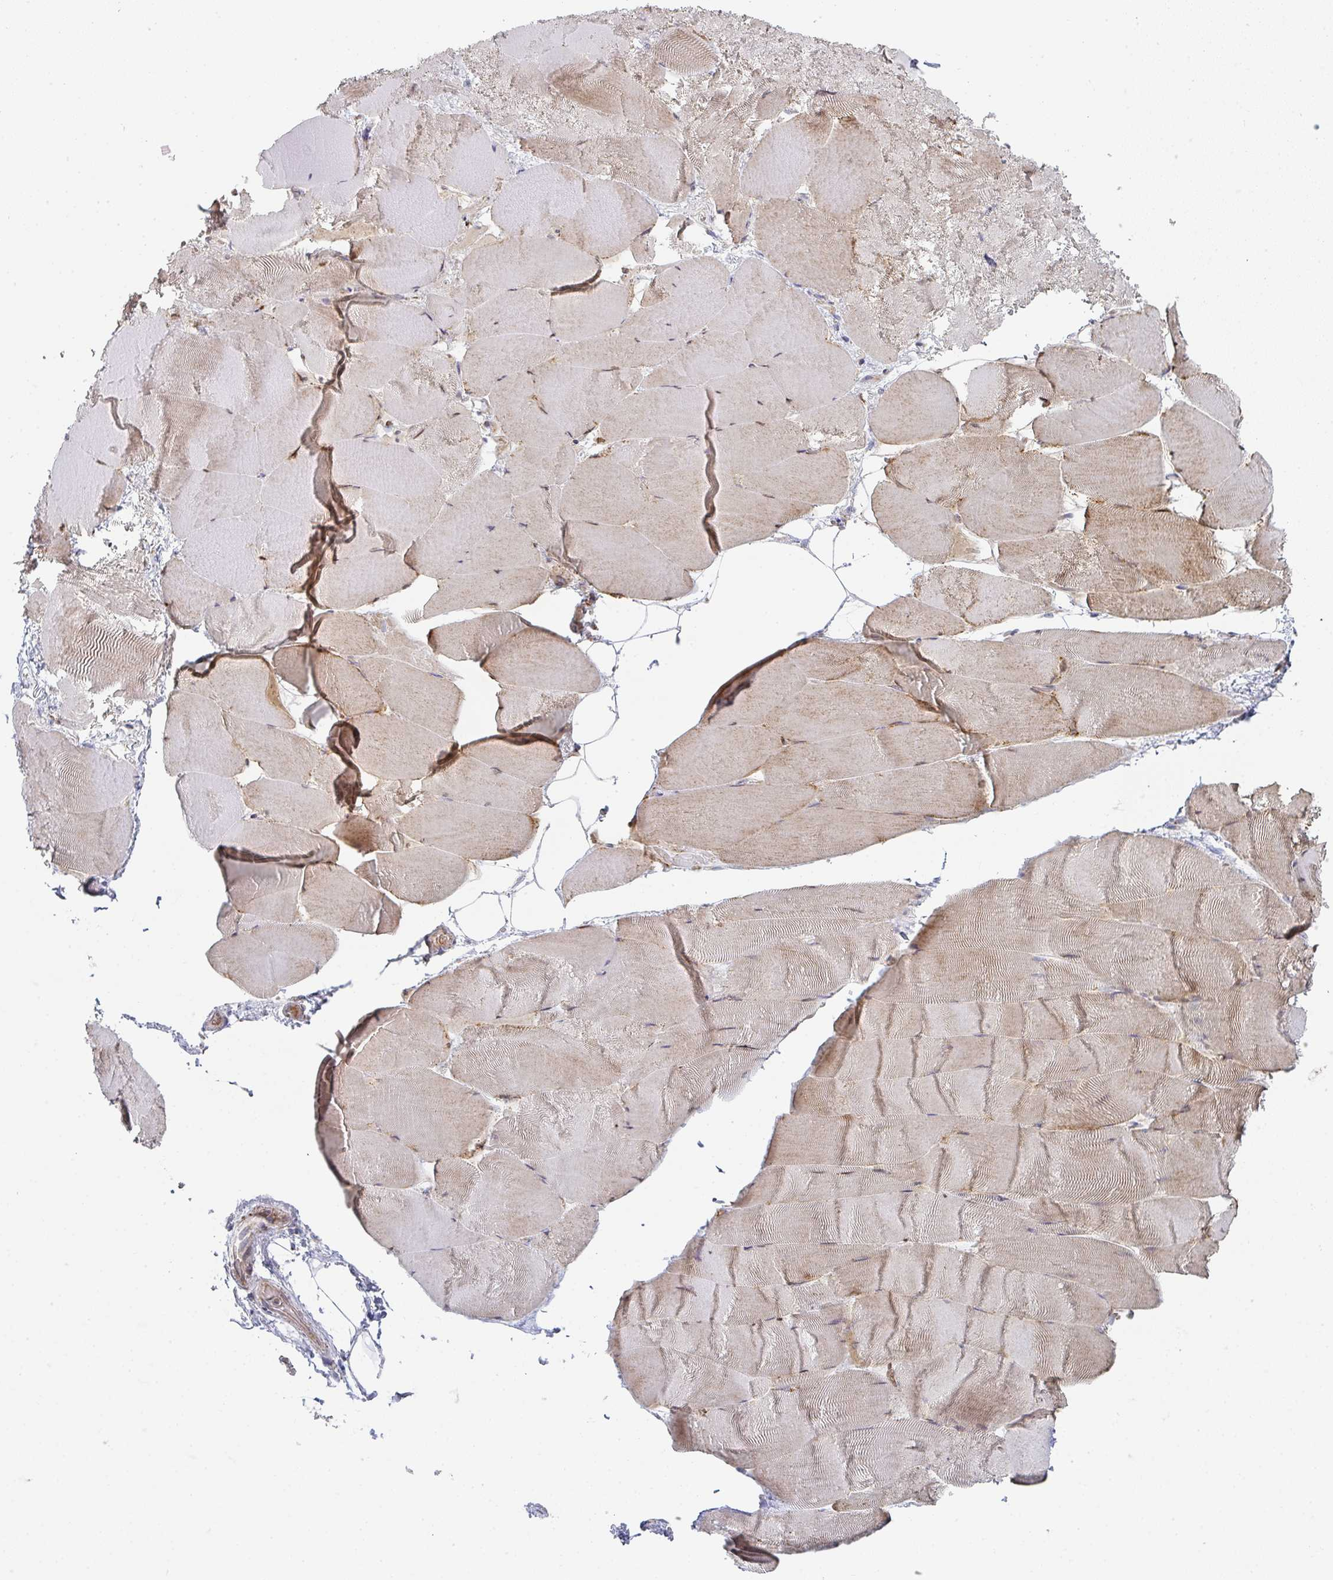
{"staining": {"intensity": "weak", "quantity": "25%-75%", "location": "cytoplasmic/membranous"}, "tissue": "skeletal muscle", "cell_type": "Myocytes", "image_type": "normal", "snomed": [{"axis": "morphology", "description": "Normal tissue, NOS"}, {"axis": "topography", "description": "Skeletal muscle"}], "caption": "Immunohistochemical staining of benign human skeletal muscle shows 25%-75% levels of weak cytoplasmic/membranous protein positivity in approximately 25%-75% of myocytes.", "gene": "ZNF526", "patient": {"sex": "female", "age": 64}}